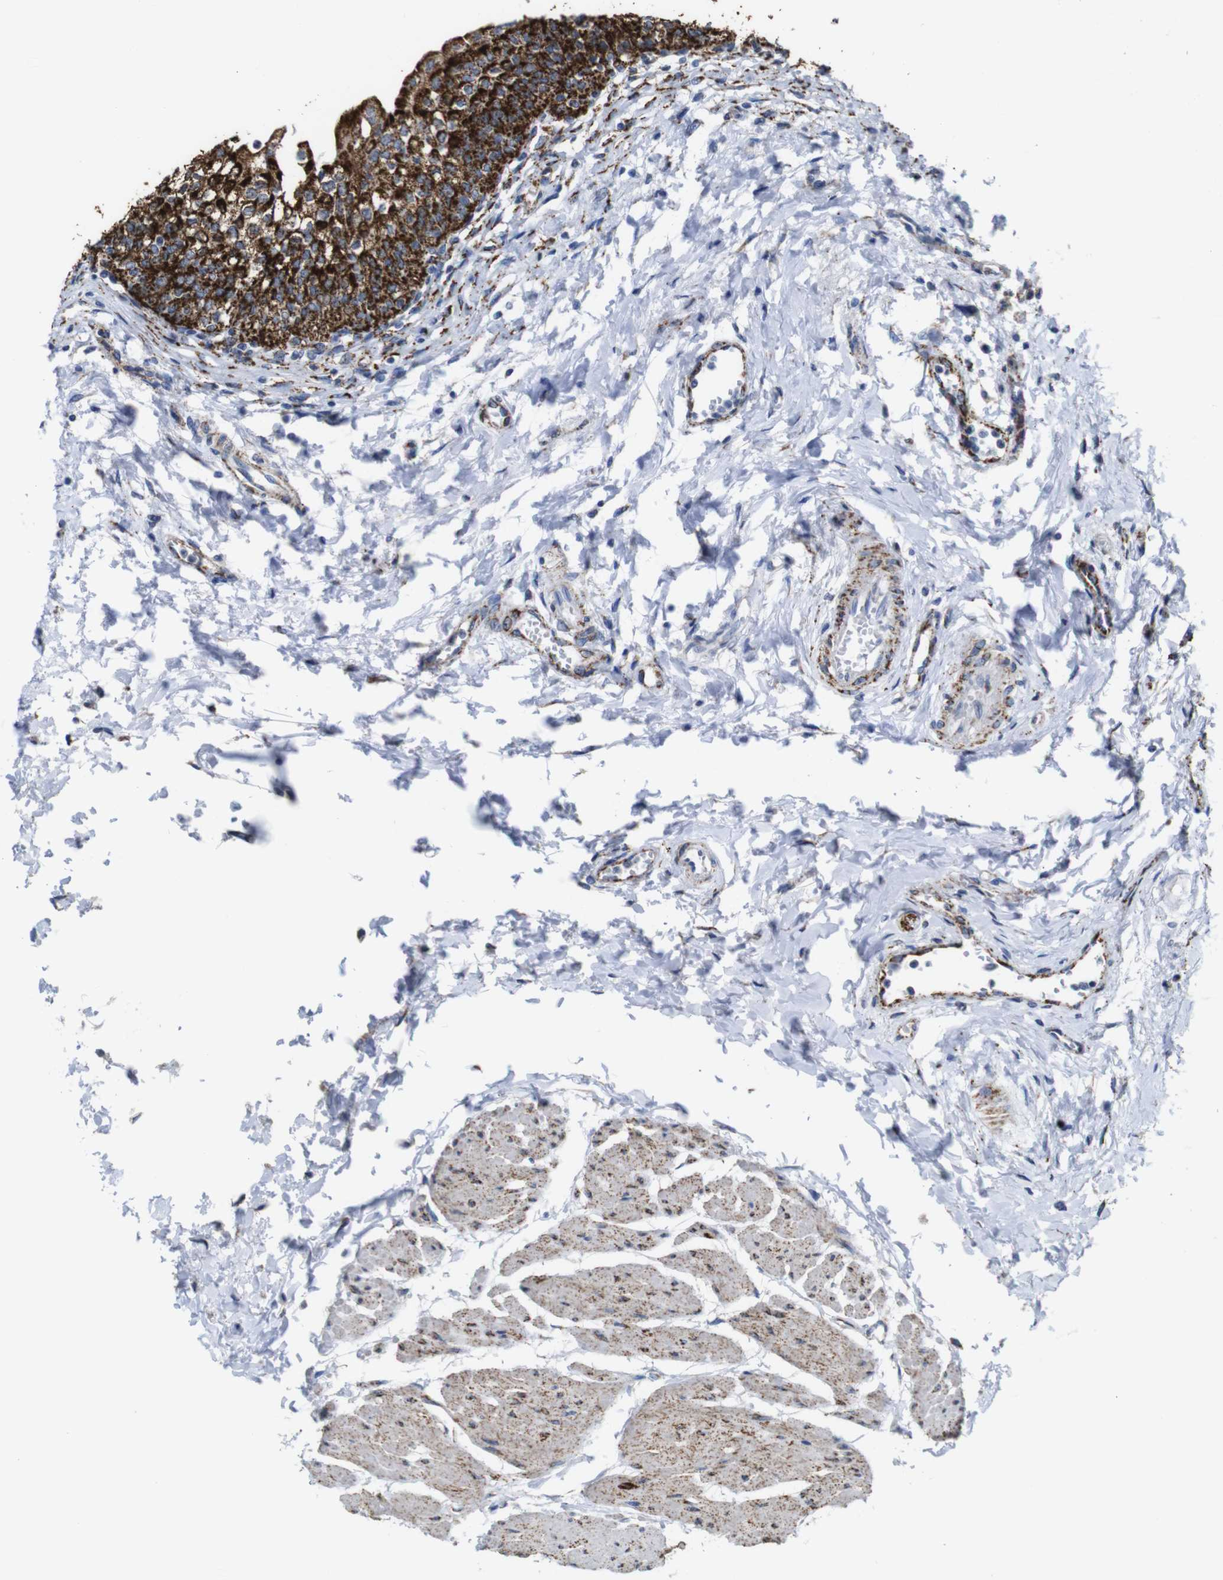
{"staining": {"intensity": "strong", "quantity": ">75%", "location": "cytoplasmic/membranous"}, "tissue": "urinary bladder", "cell_type": "Urothelial cells", "image_type": "normal", "snomed": [{"axis": "morphology", "description": "Normal tissue, NOS"}, {"axis": "topography", "description": "Urinary bladder"}], "caption": "Human urinary bladder stained with a protein marker reveals strong staining in urothelial cells.", "gene": "MAOA", "patient": {"sex": "male", "age": 55}}